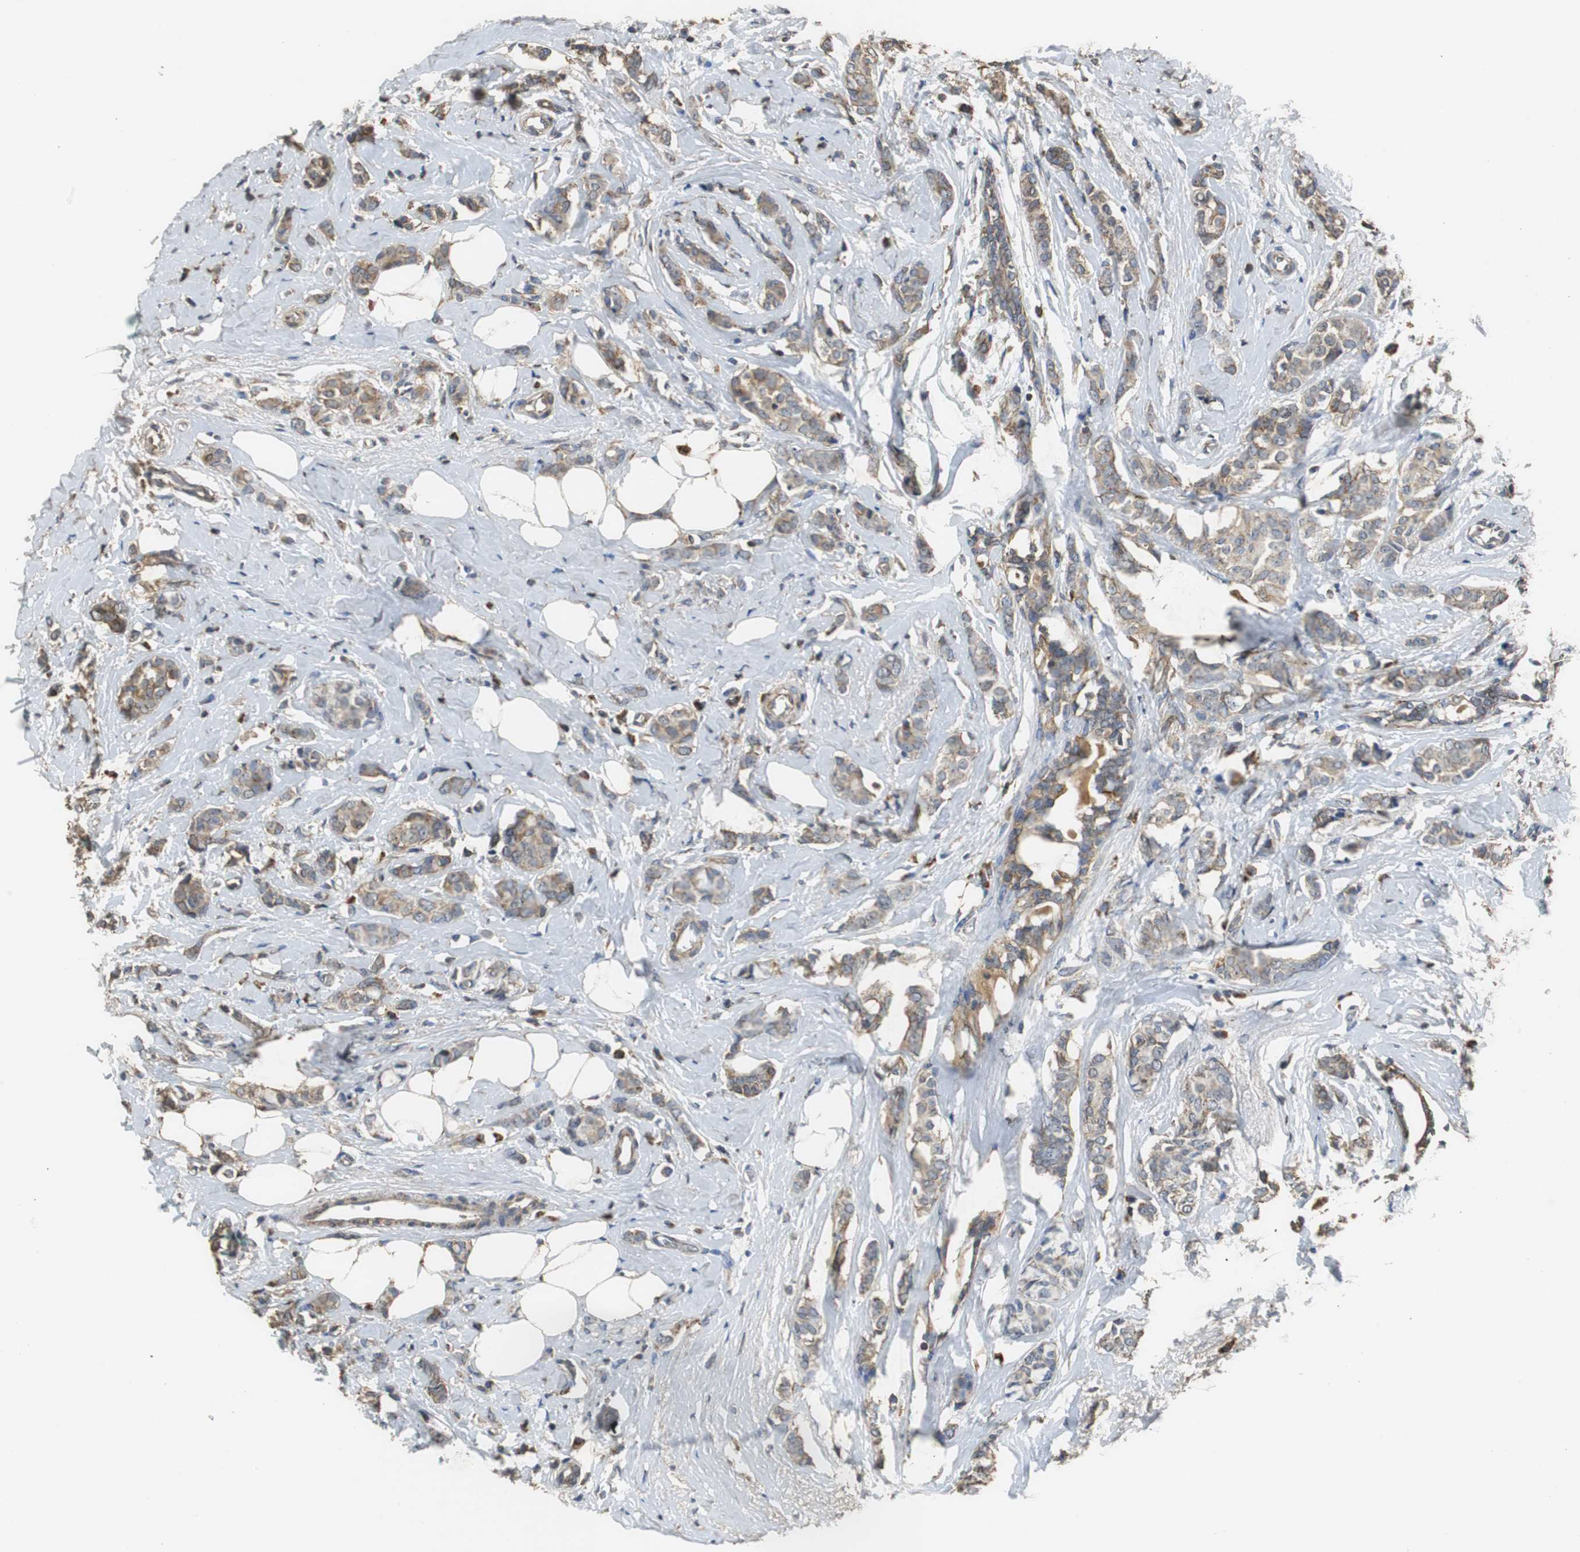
{"staining": {"intensity": "weak", "quantity": ">75%", "location": "cytoplasmic/membranous"}, "tissue": "breast cancer", "cell_type": "Tumor cells", "image_type": "cancer", "snomed": [{"axis": "morphology", "description": "Lobular carcinoma"}, {"axis": "topography", "description": "Breast"}], "caption": "The immunohistochemical stain highlights weak cytoplasmic/membranous expression in tumor cells of breast cancer tissue.", "gene": "NNT", "patient": {"sex": "female", "age": 60}}